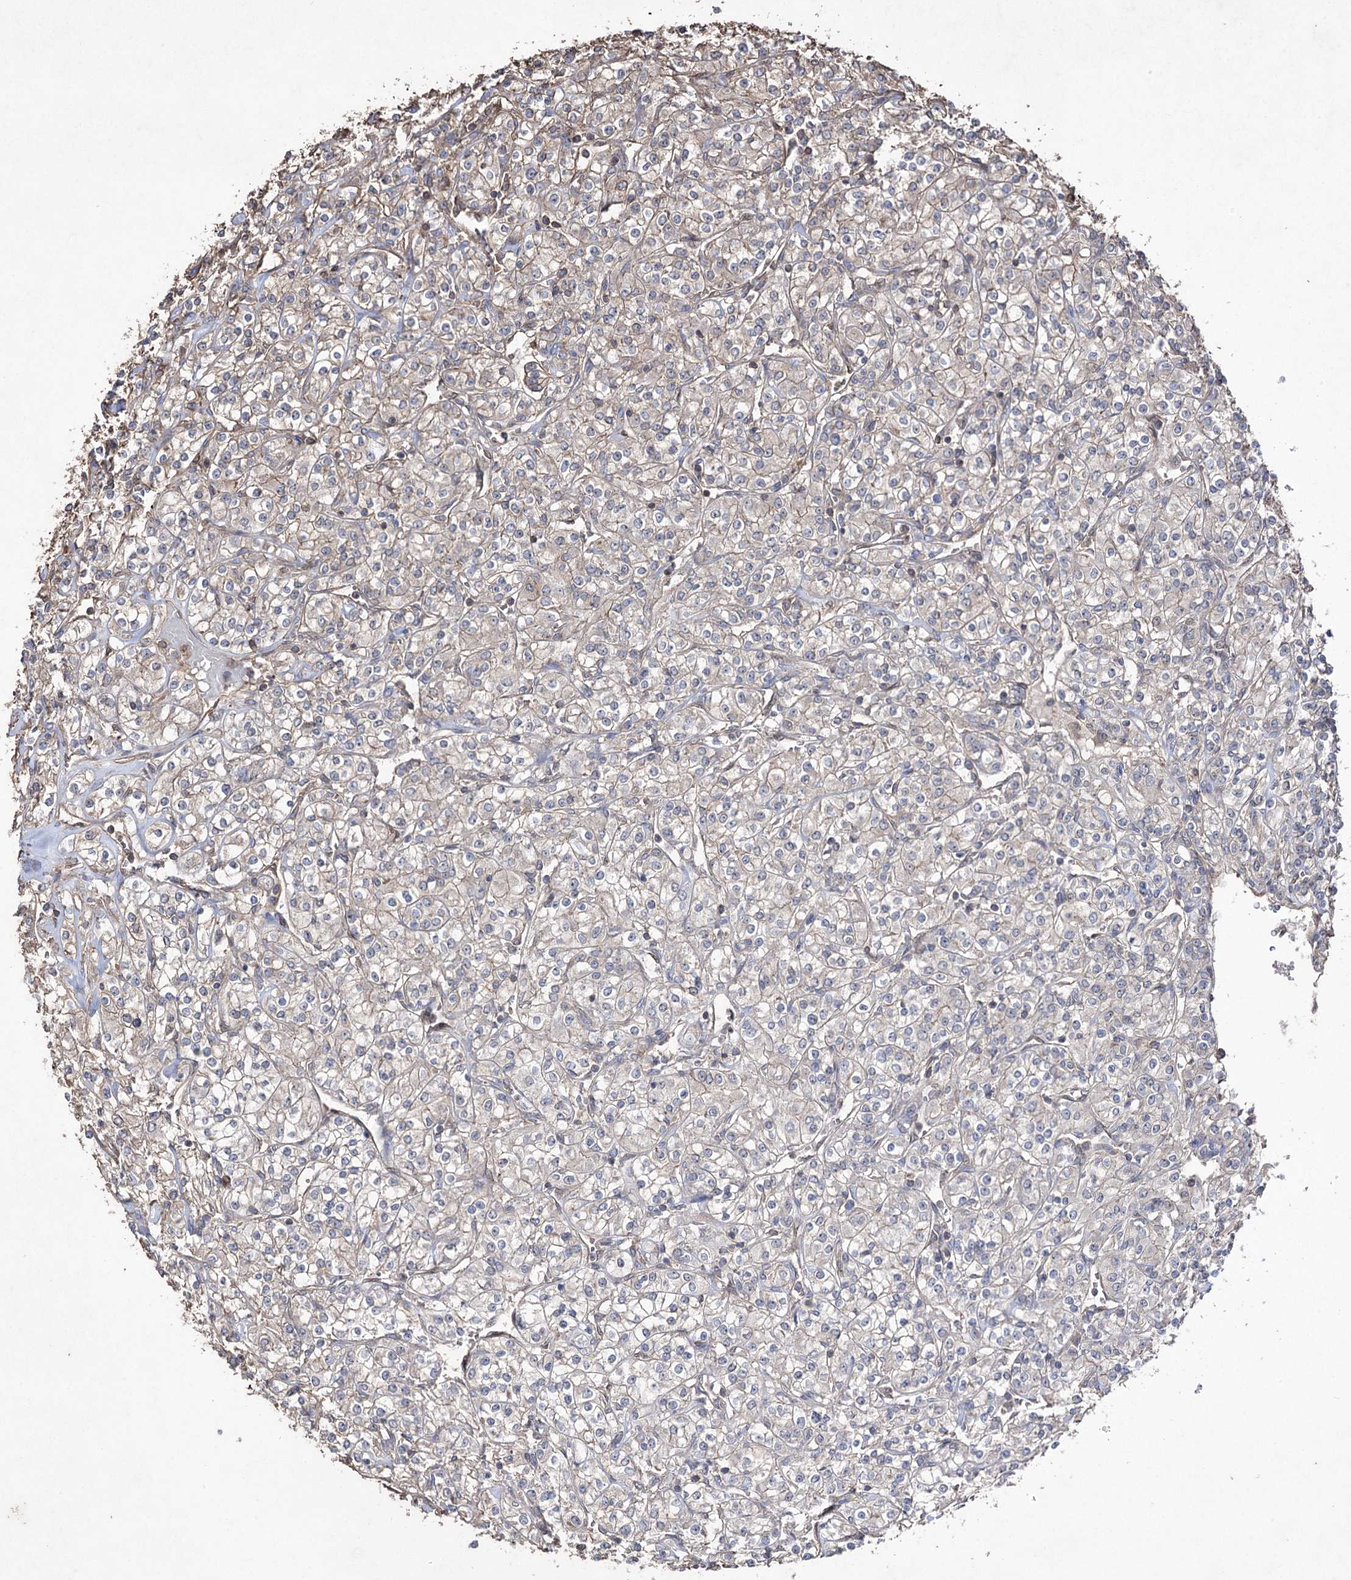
{"staining": {"intensity": "weak", "quantity": "<25%", "location": "cytoplasmic/membranous"}, "tissue": "renal cancer", "cell_type": "Tumor cells", "image_type": "cancer", "snomed": [{"axis": "morphology", "description": "Adenocarcinoma, NOS"}, {"axis": "topography", "description": "Kidney"}], "caption": "Immunohistochemistry (IHC) of renal cancer (adenocarcinoma) displays no positivity in tumor cells.", "gene": "FAM13B", "patient": {"sex": "male", "age": 77}}